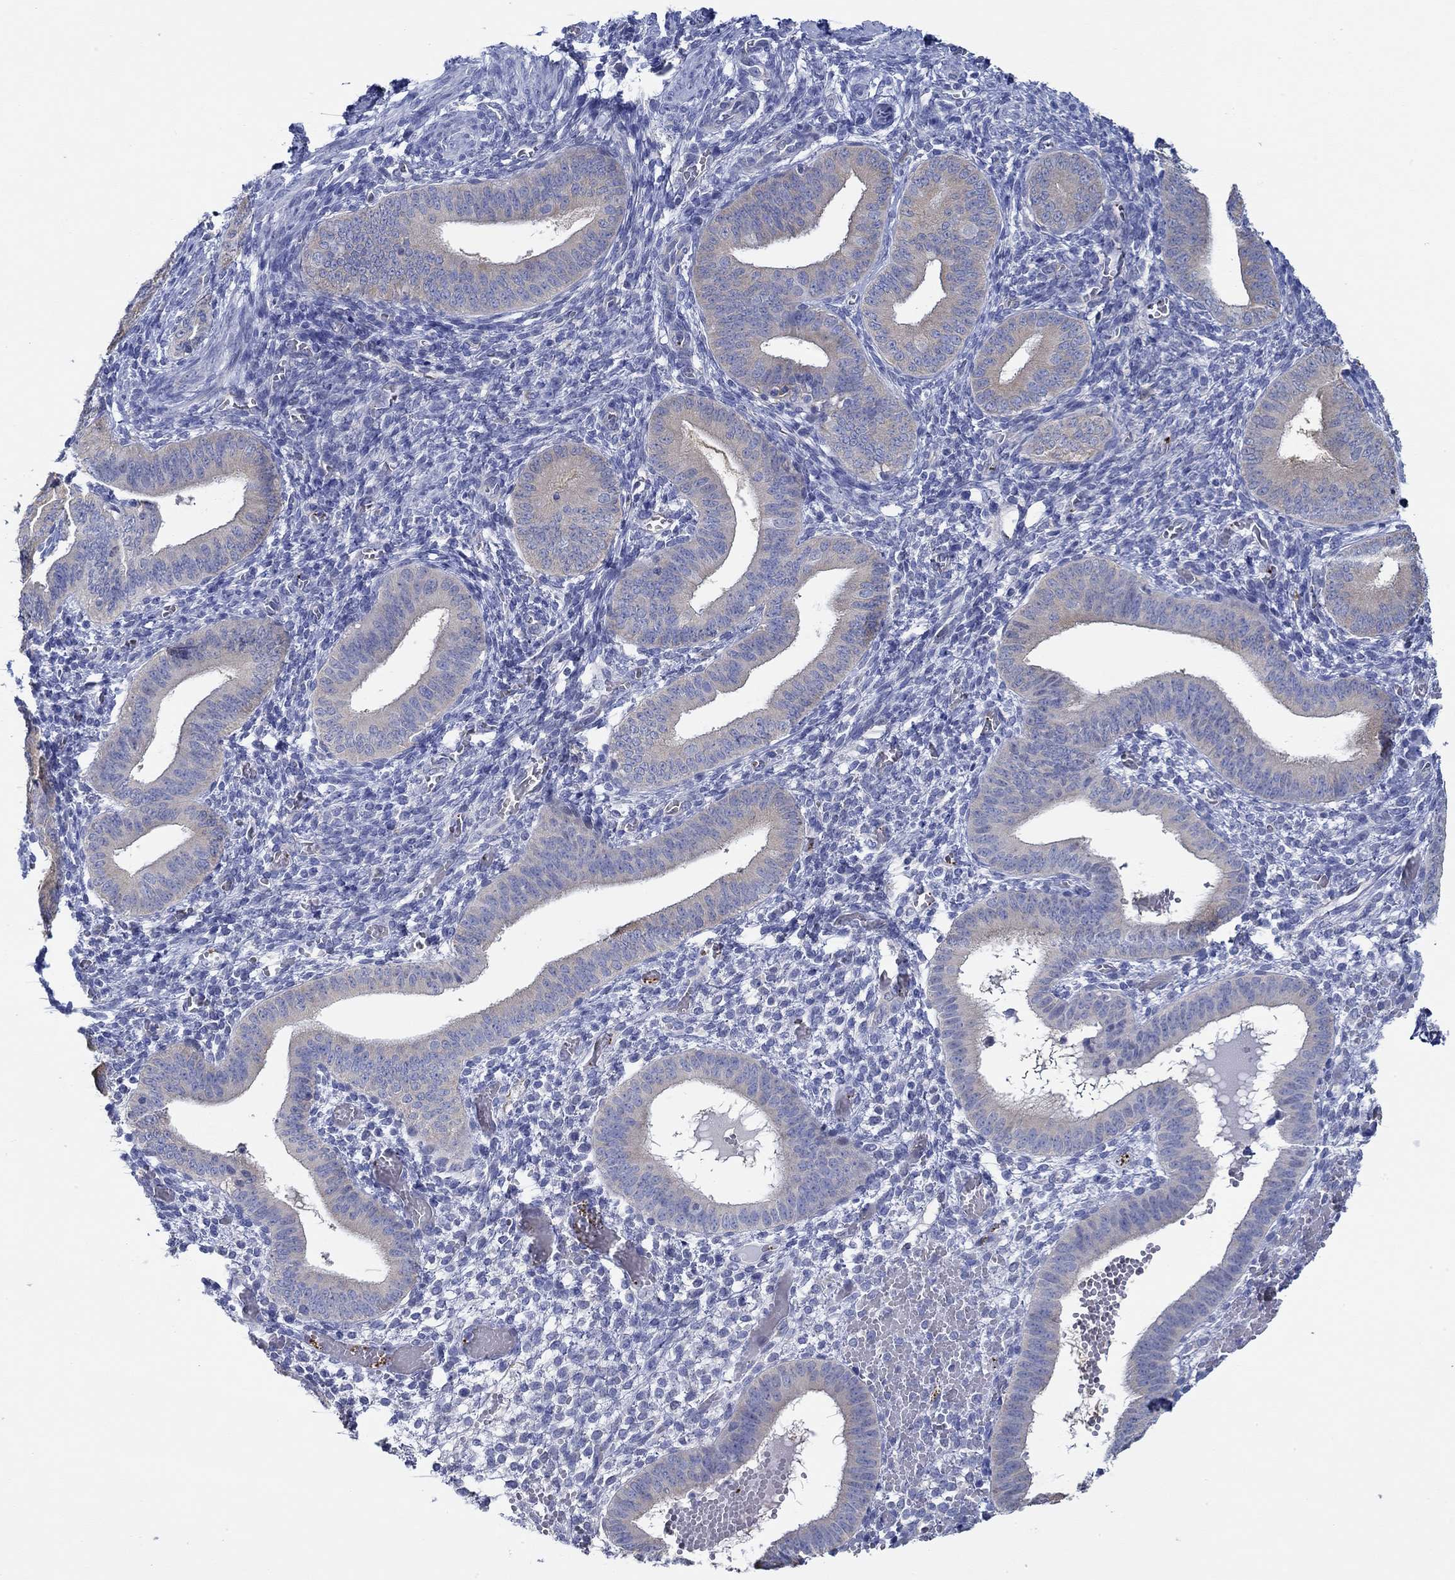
{"staining": {"intensity": "negative", "quantity": "none", "location": "none"}, "tissue": "endometrium", "cell_type": "Cells in endometrial stroma", "image_type": "normal", "snomed": [{"axis": "morphology", "description": "Normal tissue, NOS"}, {"axis": "topography", "description": "Endometrium"}], "caption": "IHC photomicrograph of unremarkable endometrium: human endometrium stained with DAB (3,3'-diaminobenzidine) displays no significant protein positivity in cells in endometrial stroma.", "gene": "SLC27A3", "patient": {"sex": "female", "age": 42}}